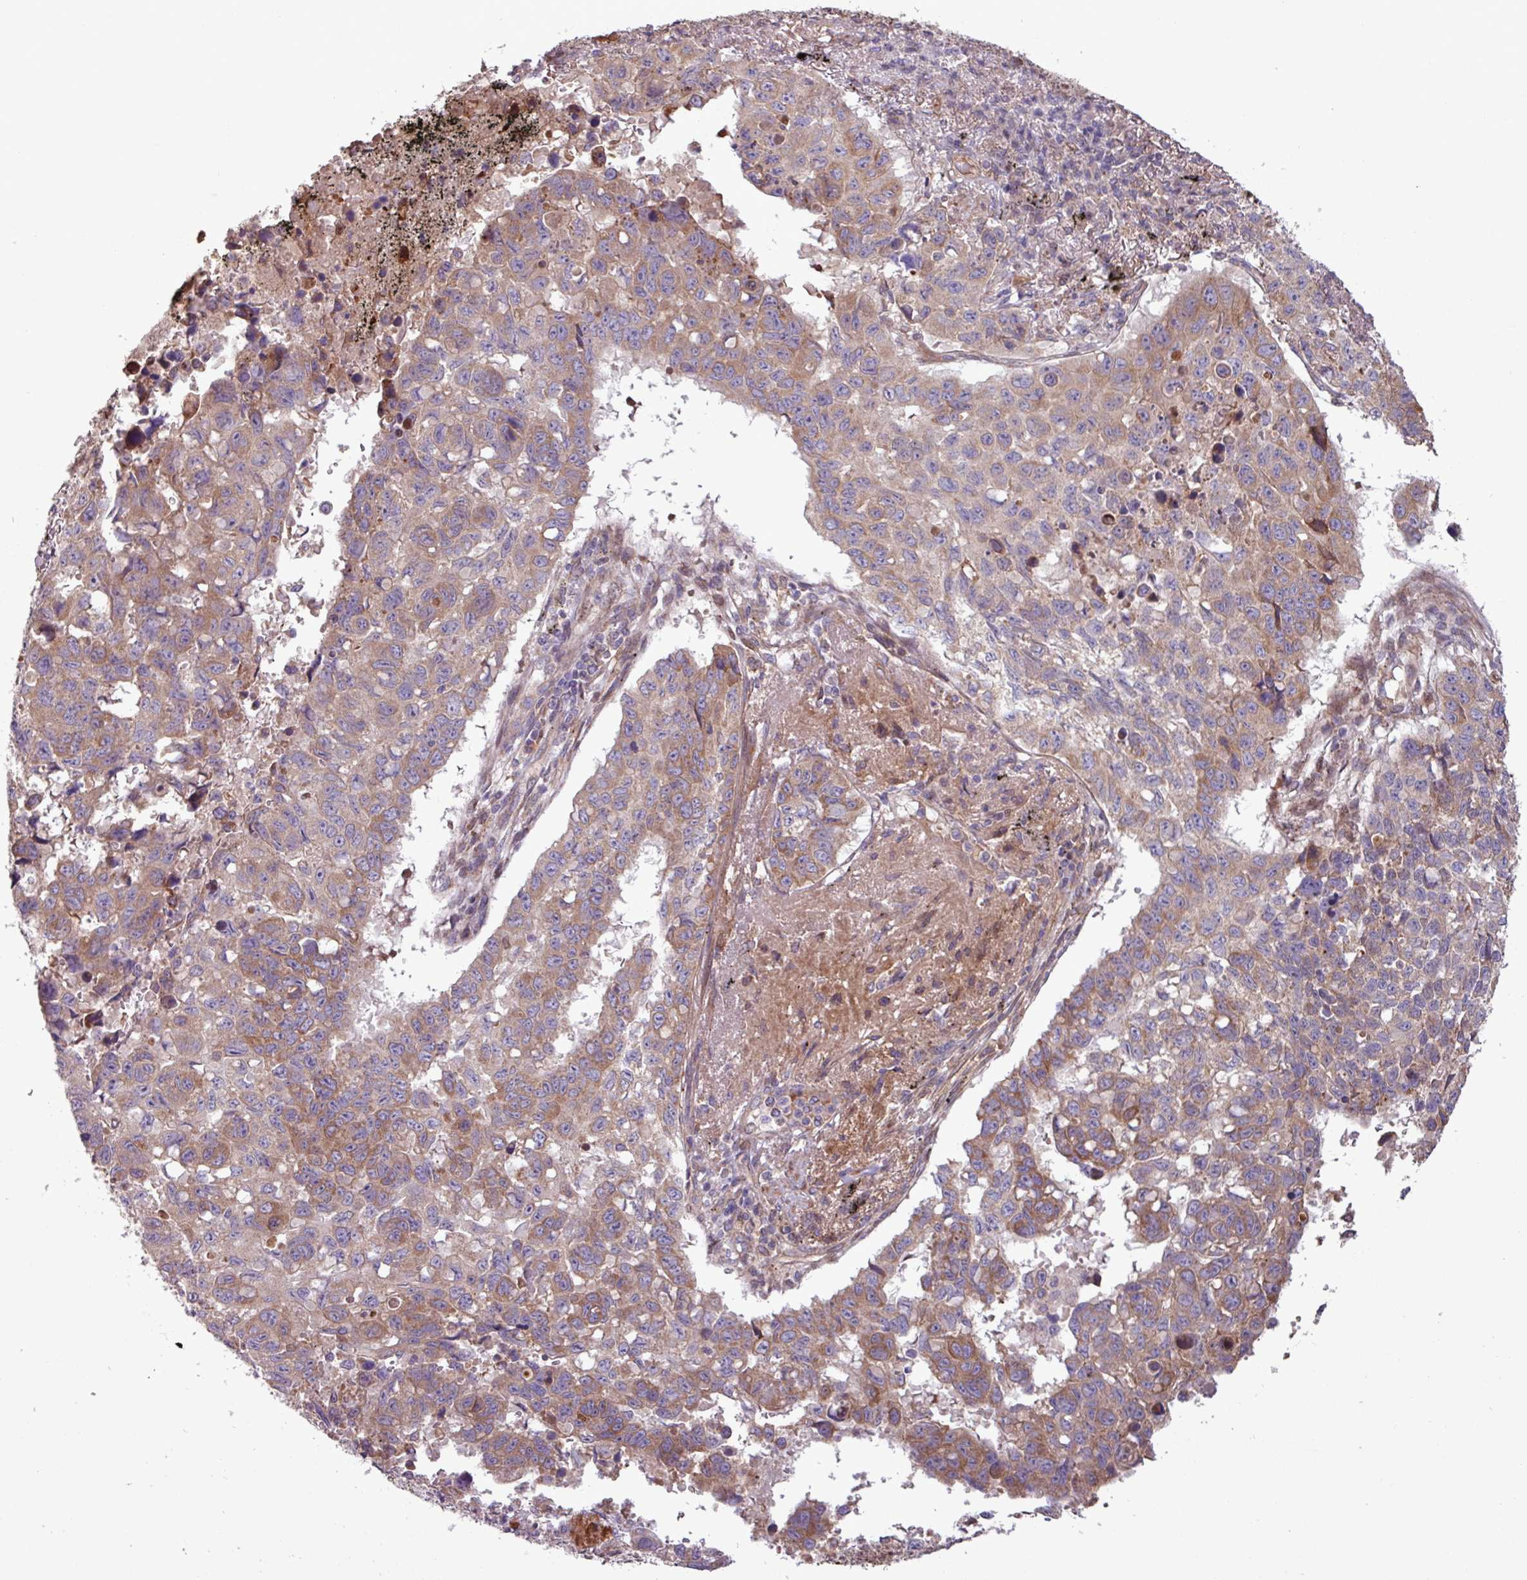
{"staining": {"intensity": "moderate", "quantity": "25%-75%", "location": "cytoplasmic/membranous"}, "tissue": "lung cancer", "cell_type": "Tumor cells", "image_type": "cancer", "snomed": [{"axis": "morphology", "description": "Squamous cell carcinoma, NOS"}, {"axis": "topography", "description": "Lung"}], "caption": "The immunohistochemical stain highlights moderate cytoplasmic/membranous expression in tumor cells of squamous cell carcinoma (lung) tissue.", "gene": "PDPR", "patient": {"sex": "male", "age": 60}}